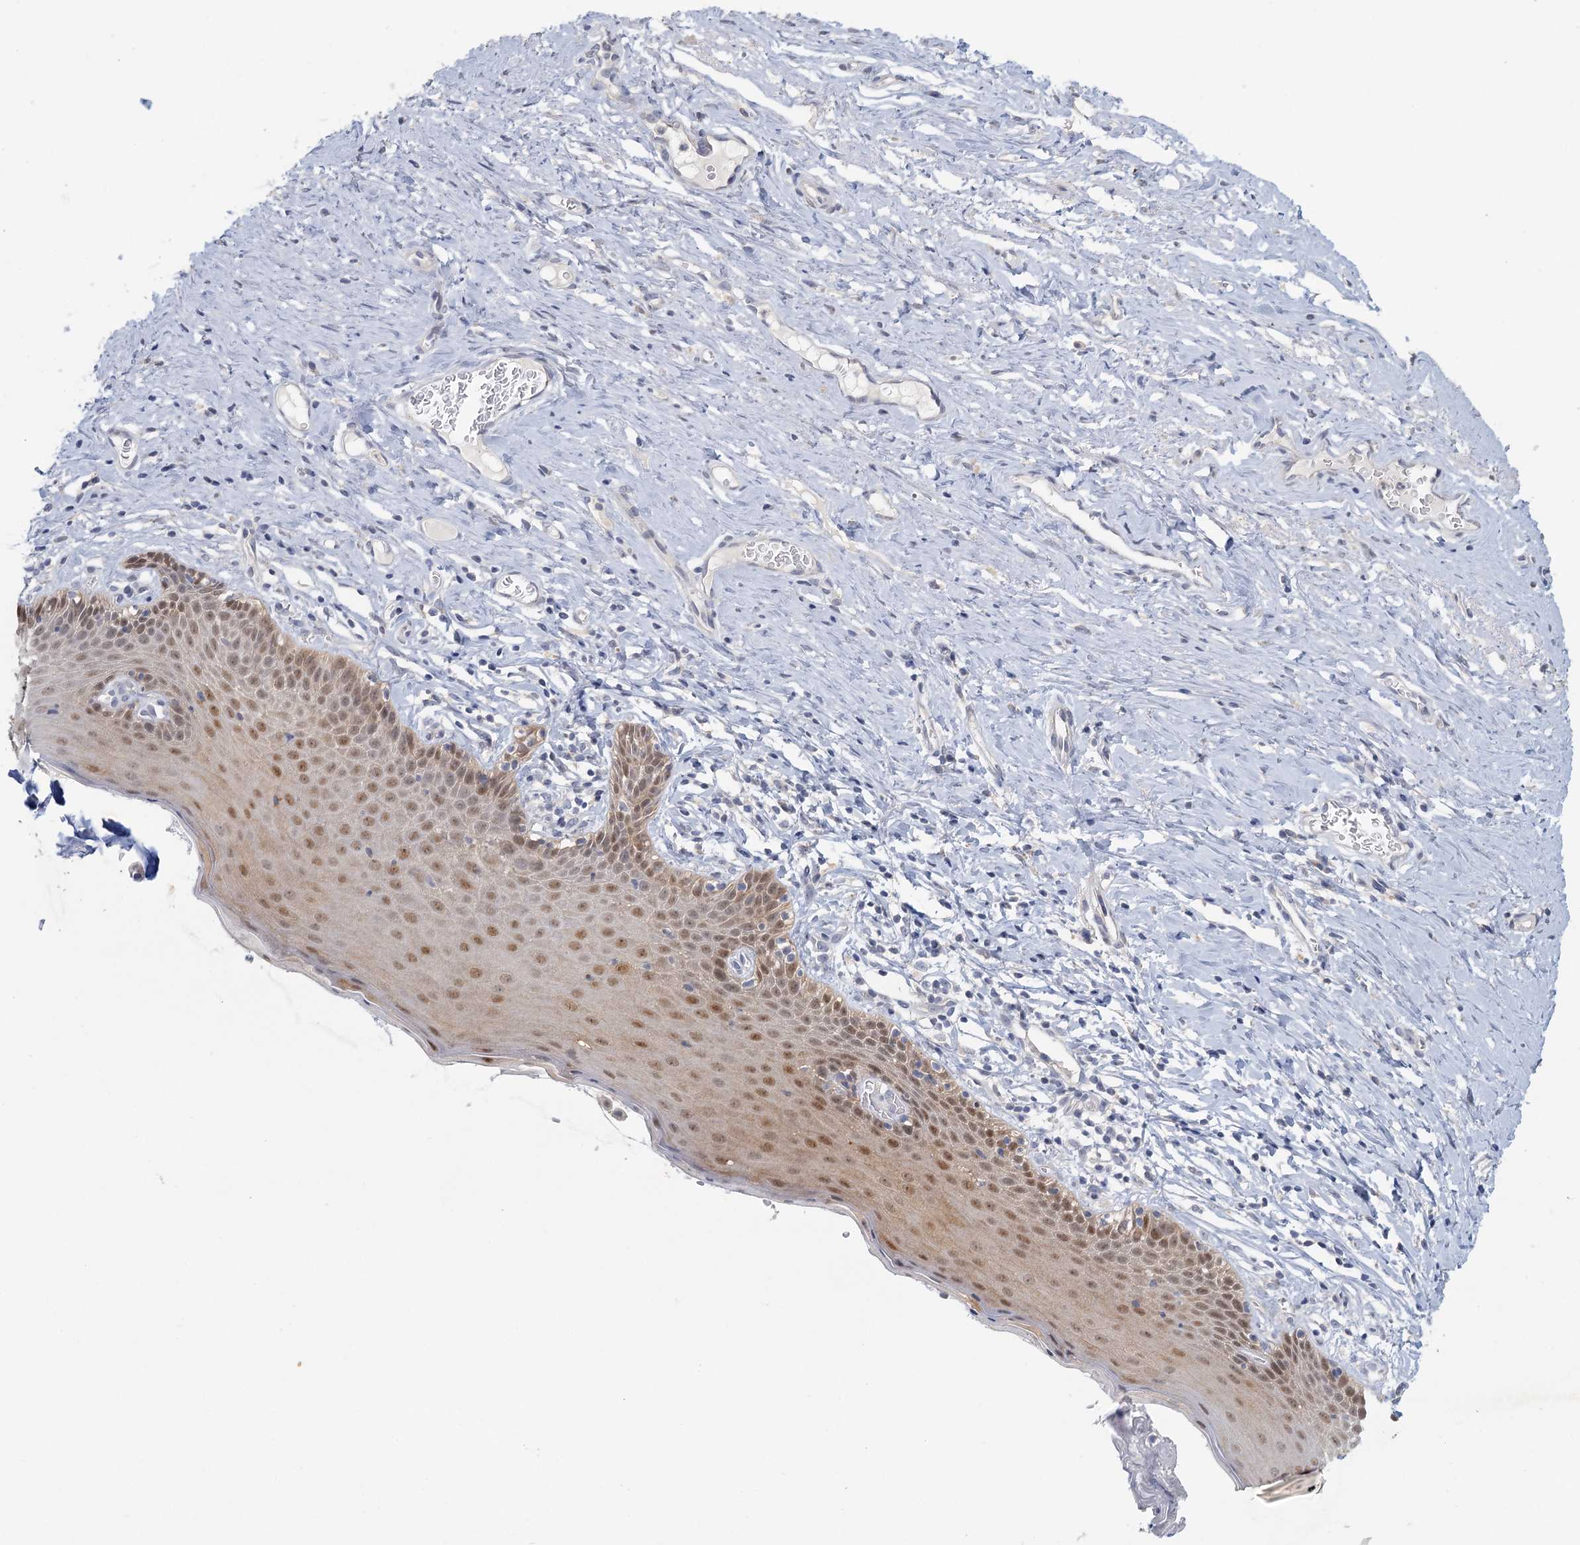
{"staining": {"intensity": "negative", "quantity": "none", "location": "none"}, "tissue": "cervix", "cell_type": "Glandular cells", "image_type": "normal", "snomed": [{"axis": "morphology", "description": "Normal tissue, NOS"}, {"axis": "topography", "description": "Cervix"}], "caption": "An image of human cervix is negative for staining in glandular cells. (Stains: DAB IHC with hematoxylin counter stain, Microscopy: brightfield microscopy at high magnification).", "gene": "MYO7B", "patient": {"sex": "female", "age": 42}}